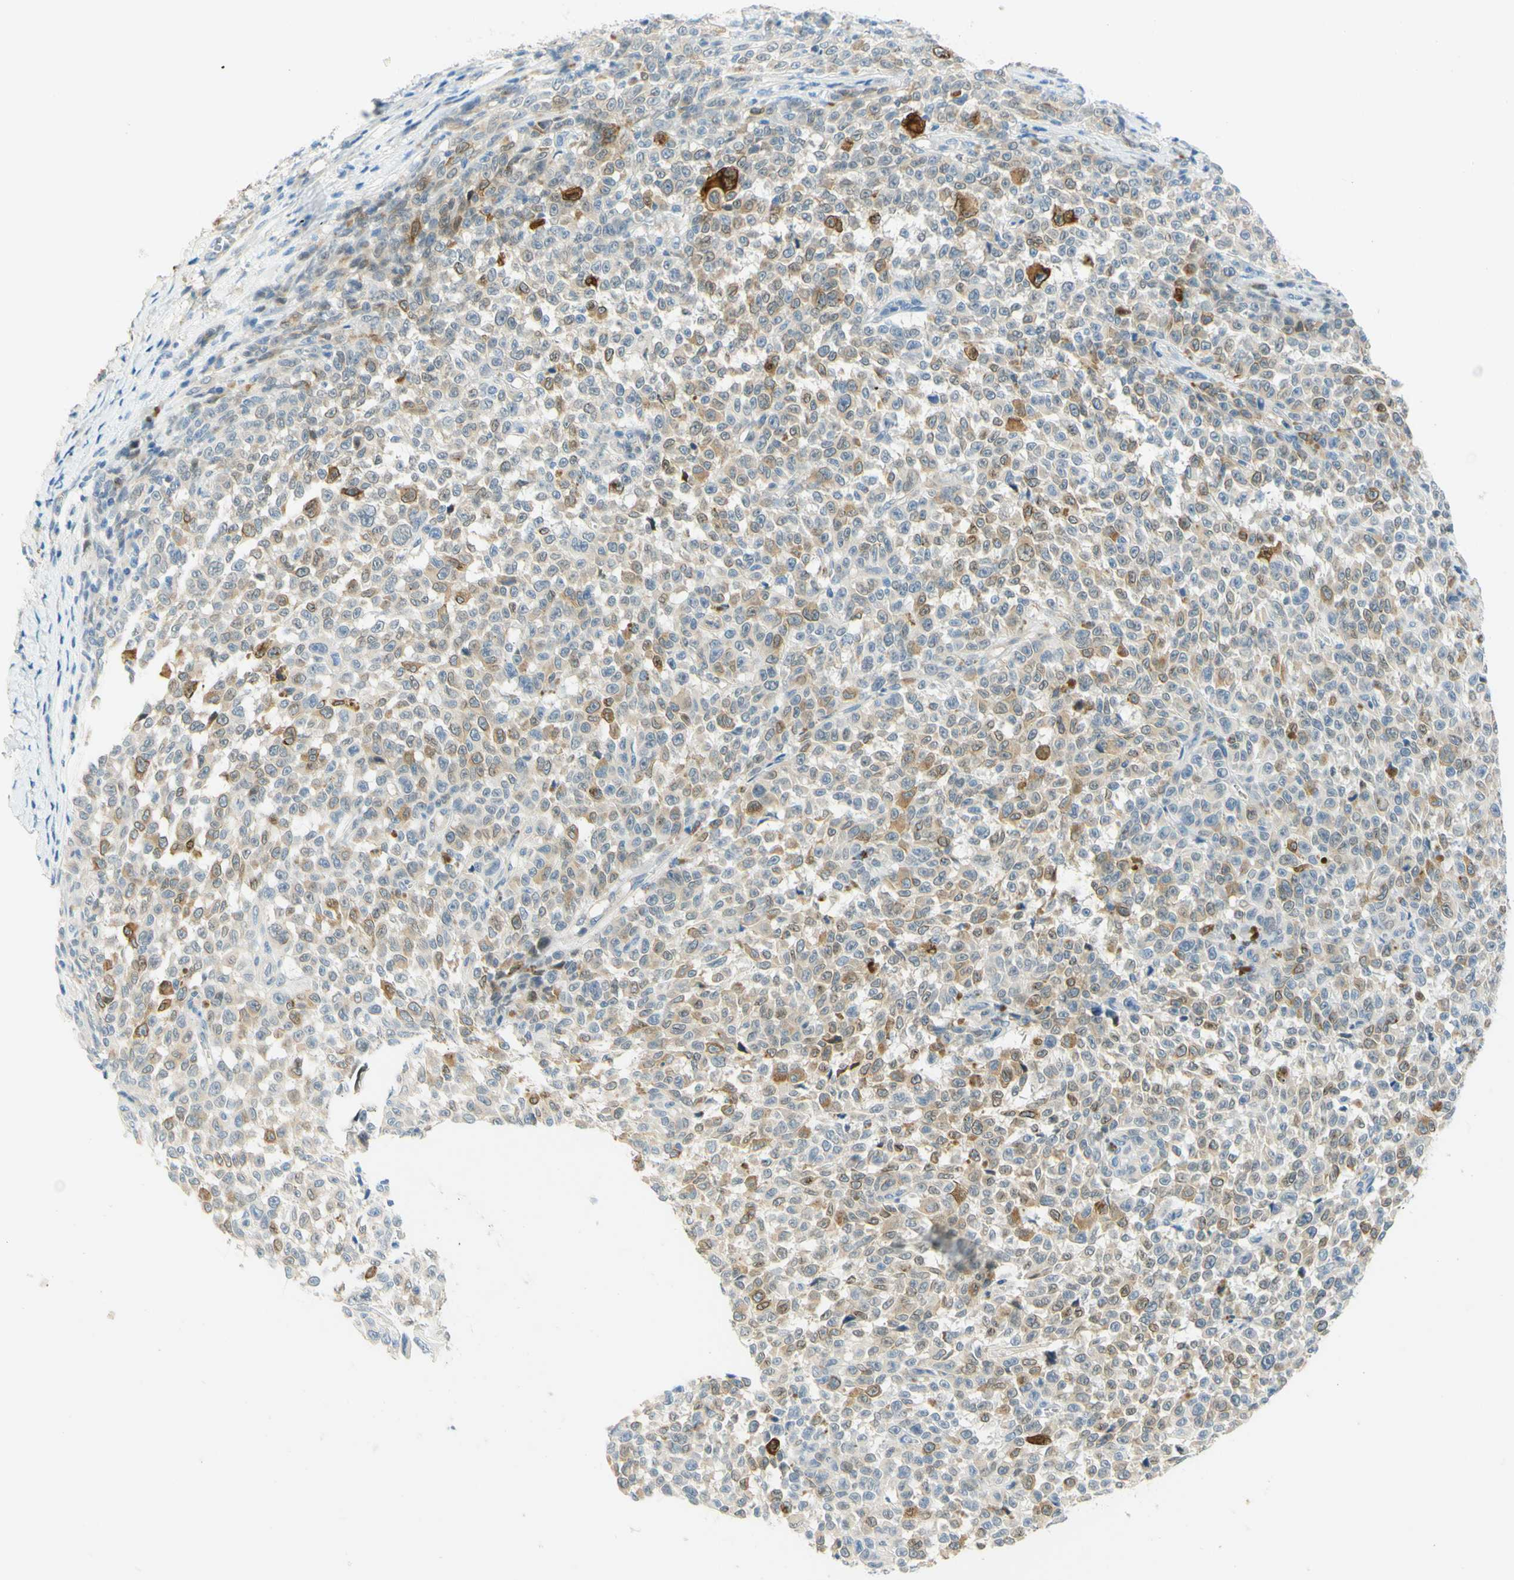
{"staining": {"intensity": "moderate", "quantity": "25%-75%", "location": "cytoplasmic/membranous"}, "tissue": "melanoma", "cell_type": "Tumor cells", "image_type": "cancer", "snomed": [{"axis": "morphology", "description": "Malignant melanoma, NOS"}, {"axis": "topography", "description": "Skin"}], "caption": "The immunohistochemical stain shows moderate cytoplasmic/membranous positivity in tumor cells of malignant melanoma tissue. (Brightfield microscopy of DAB IHC at high magnification).", "gene": "ENTREP2", "patient": {"sex": "female", "age": 82}}